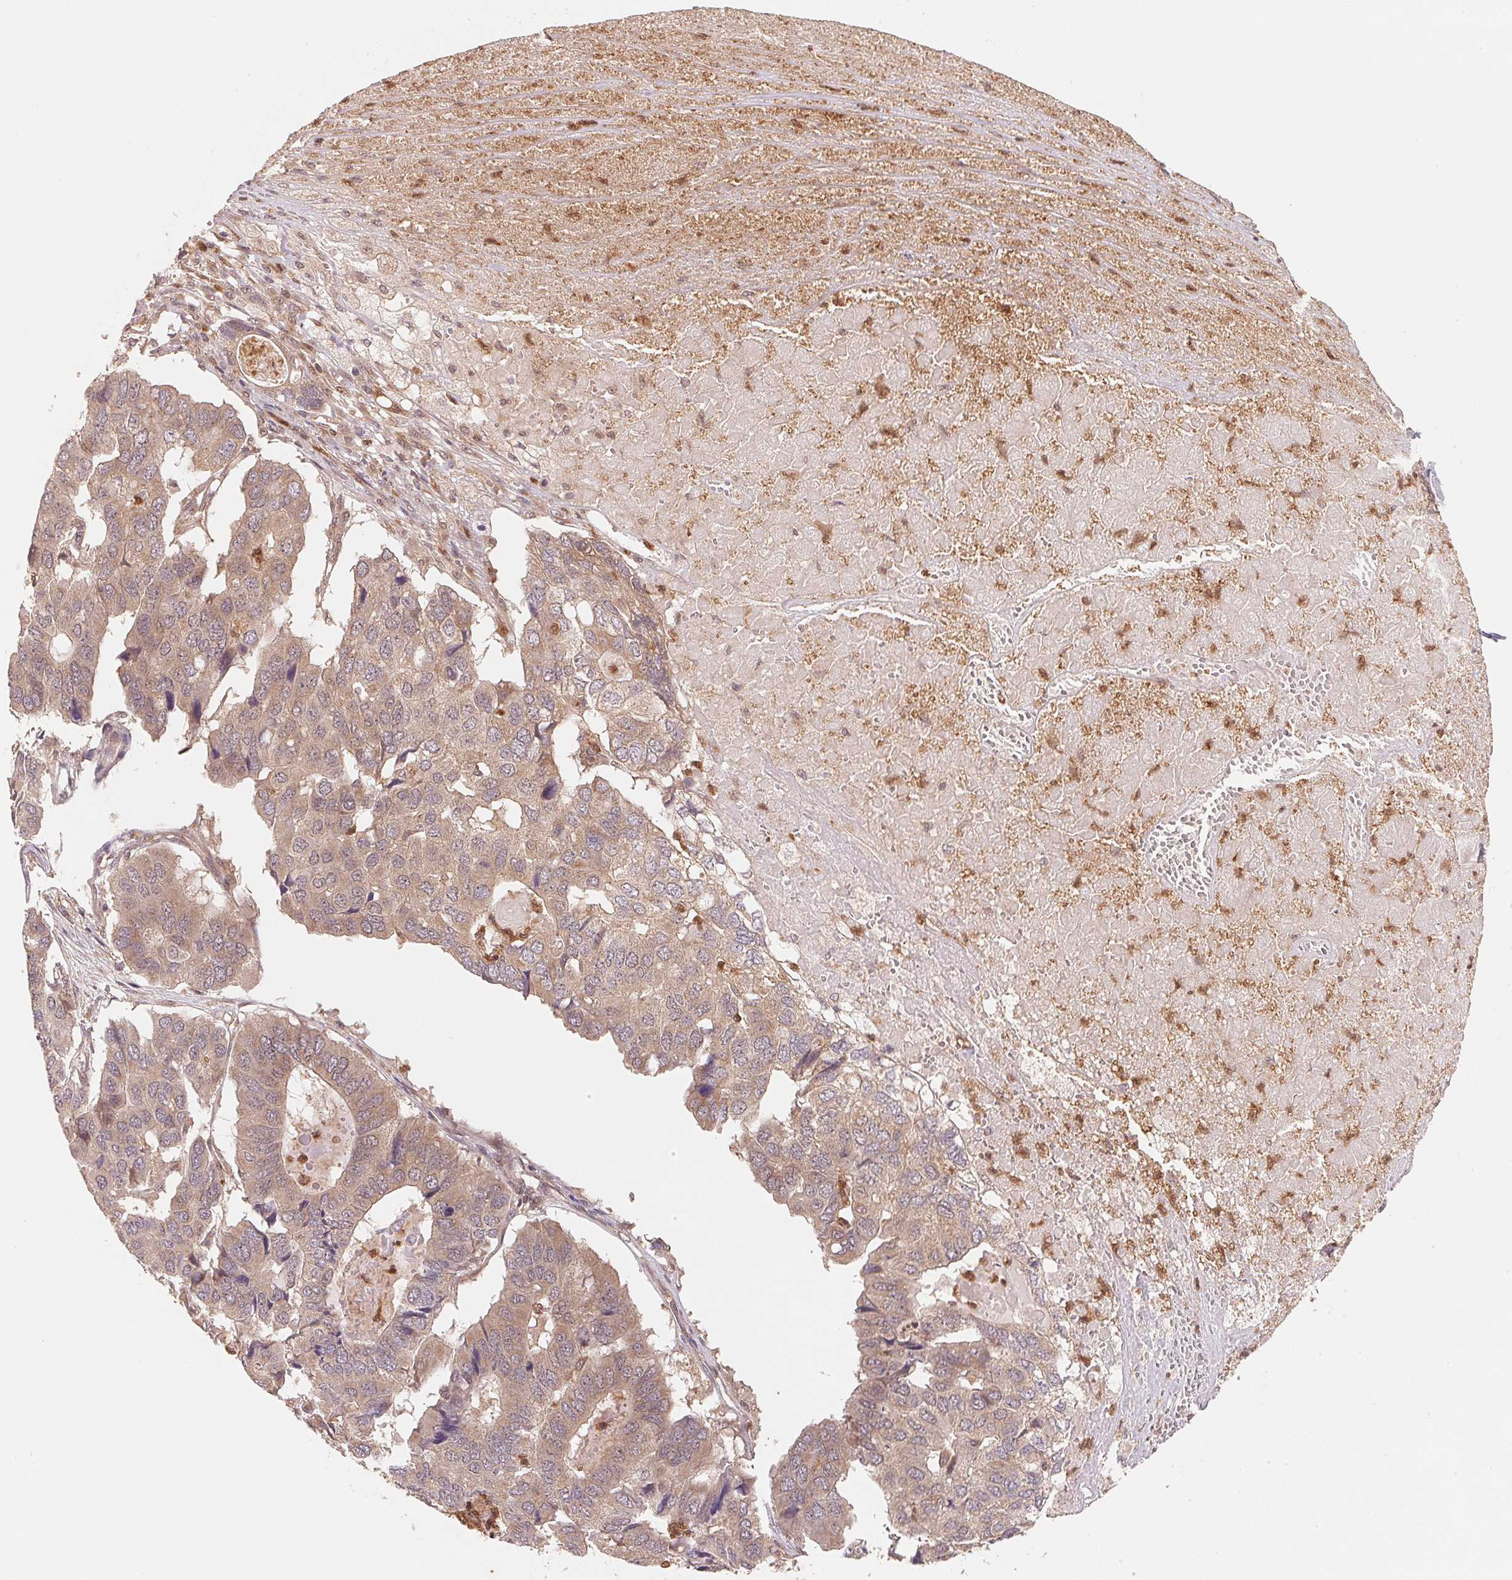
{"staining": {"intensity": "weak", "quantity": ">75%", "location": "cytoplasmic/membranous"}, "tissue": "pancreatic cancer", "cell_type": "Tumor cells", "image_type": "cancer", "snomed": [{"axis": "morphology", "description": "Adenocarcinoma, NOS"}, {"axis": "topography", "description": "Pancreas"}], "caption": "Immunohistochemistry (DAB (3,3'-diaminobenzidine)) staining of adenocarcinoma (pancreatic) reveals weak cytoplasmic/membranous protein expression in about >75% of tumor cells.", "gene": "CCDC102B", "patient": {"sex": "male", "age": 50}}